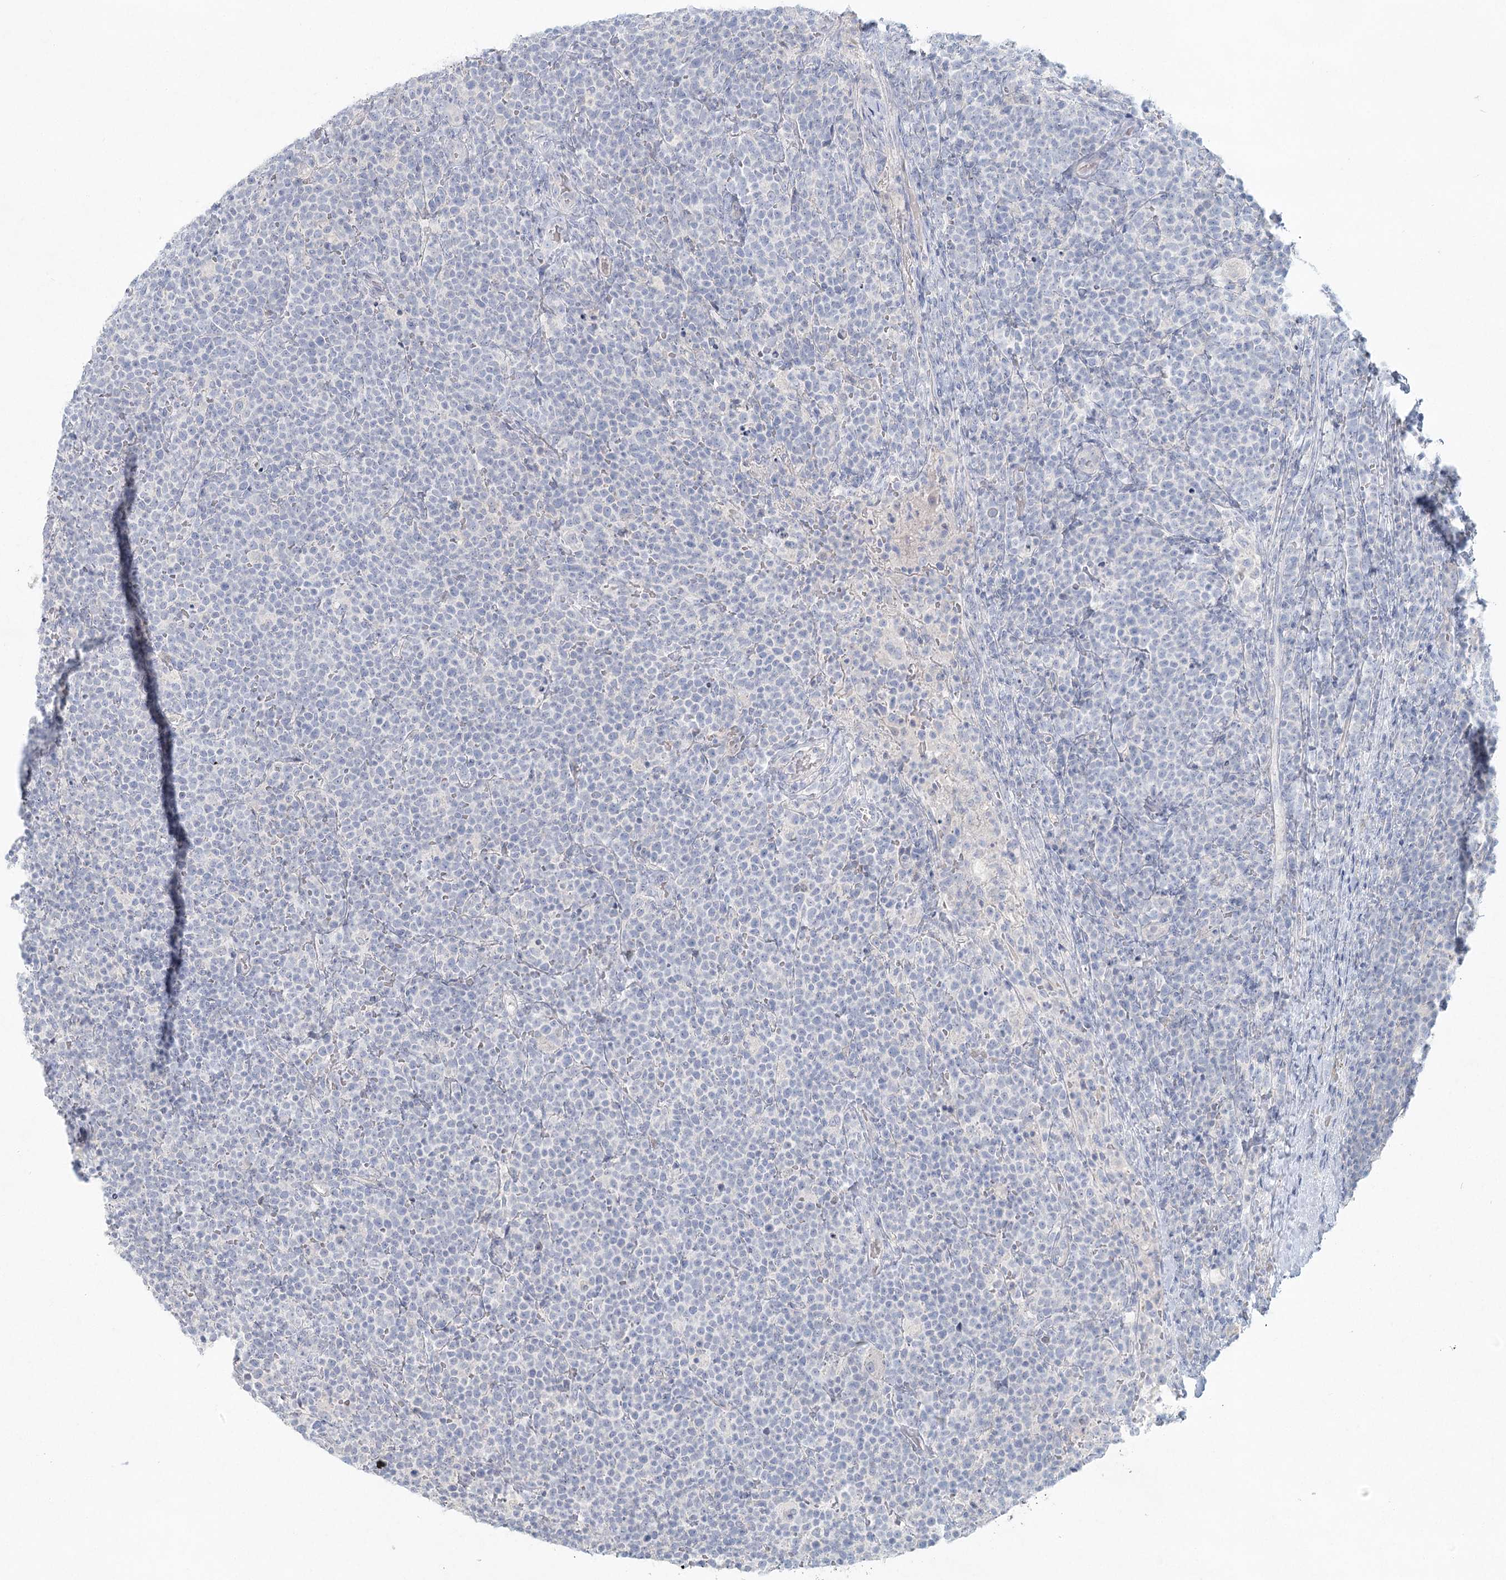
{"staining": {"intensity": "negative", "quantity": "none", "location": "none"}, "tissue": "lymphoma", "cell_type": "Tumor cells", "image_type": "cancer", "snomed": [{"axis": "morphology", "description": "Malignant lymphoma, non-Hodgkin's type, High grade"}, {"axis": "topography", "description": "Lymph node"}], "caption": "Lymphoma stained for a protein using IHC shows no positivity tumor cells.", "gene": "LRP2BP", "patient": {"sex": "male", "age": 61}}